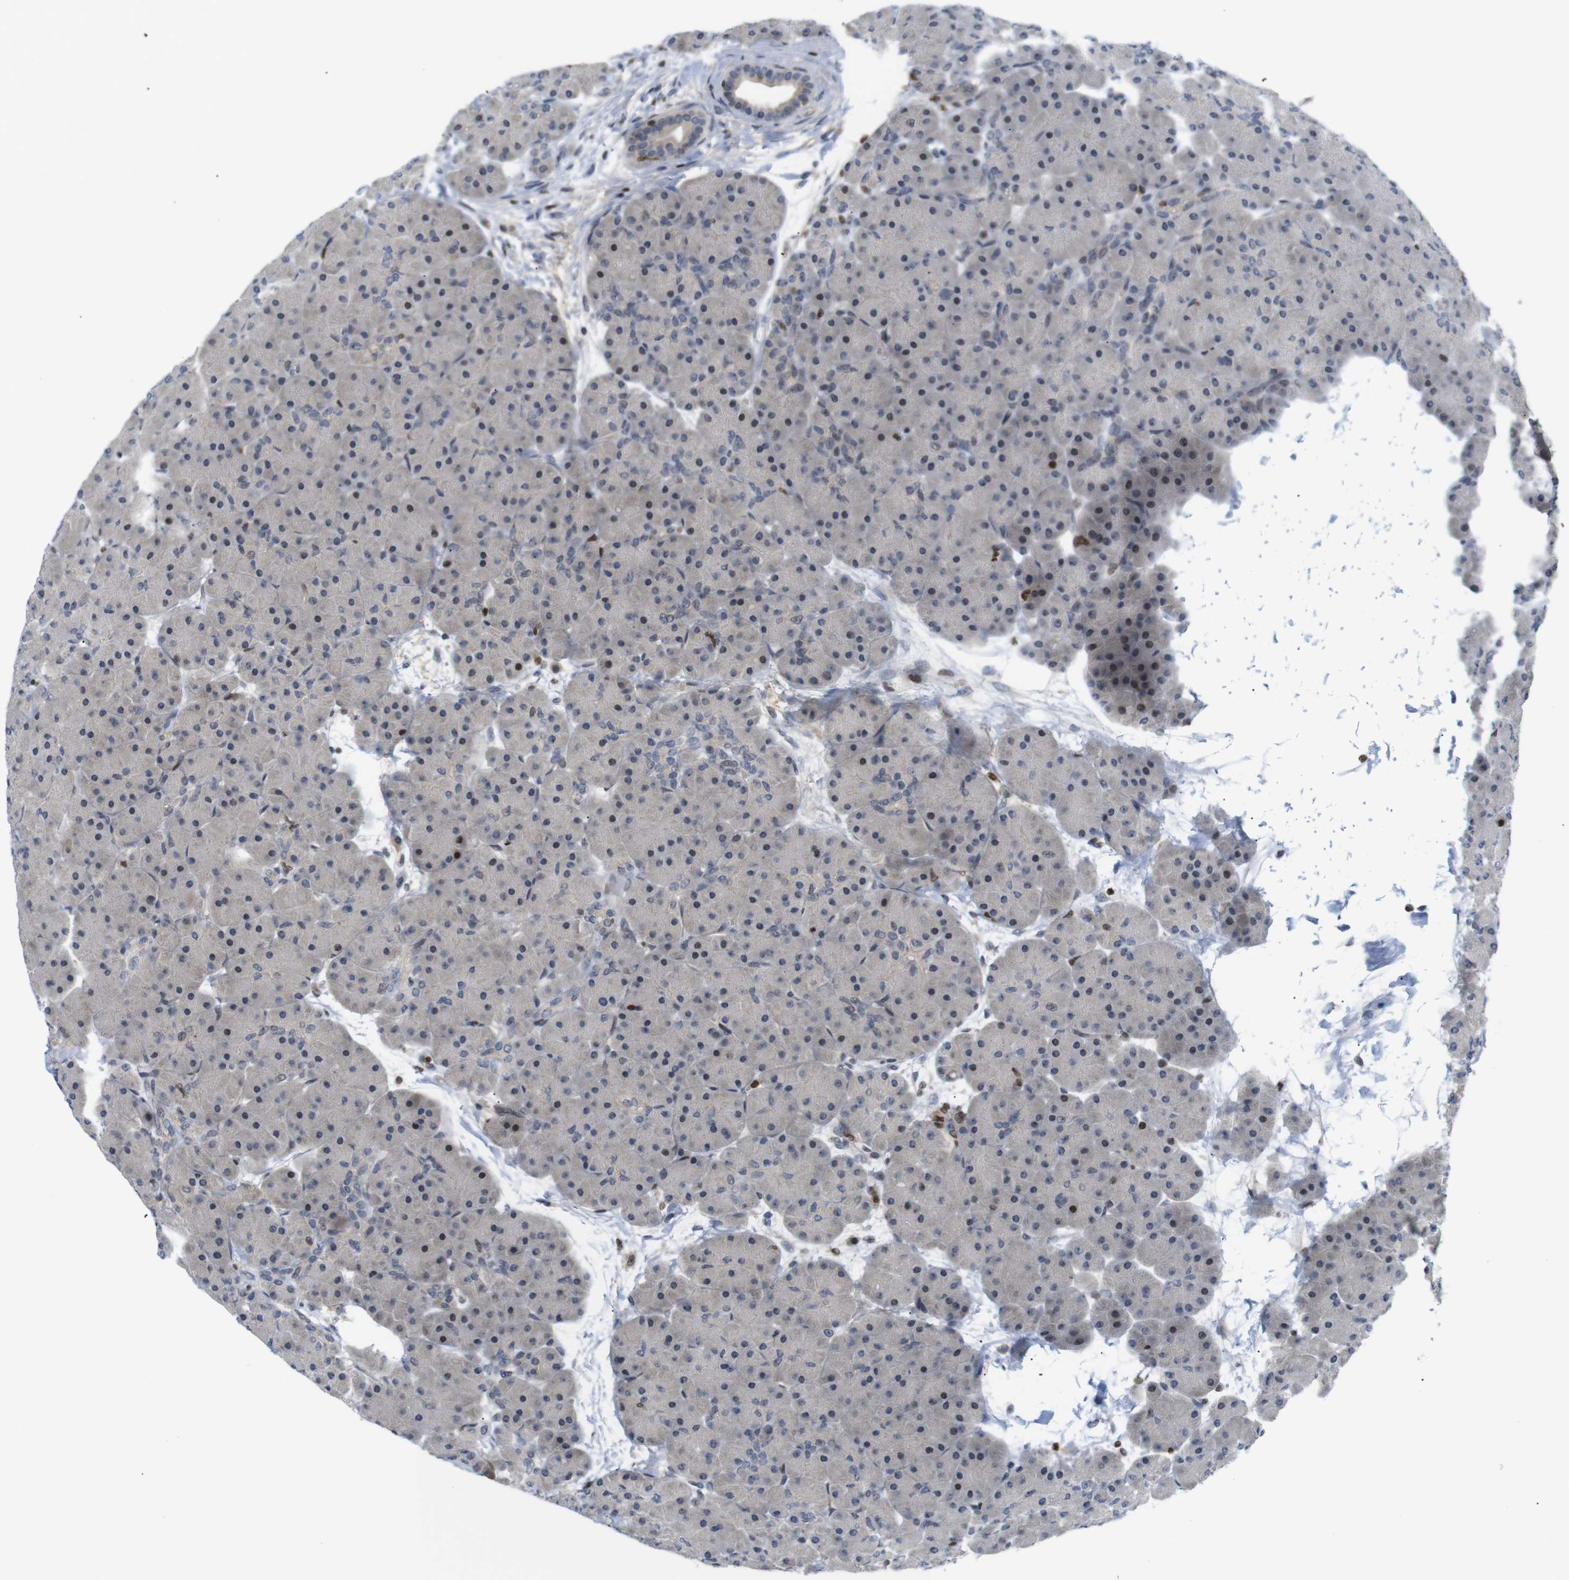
{"staining": {"intensity": "moderate", "quantity": "<25%", "location": "nuclear"}, "tissue": "pancreas", "cell_type": "Exocrine glandular cells", "image_type": "normal", "snomed": [{"axis": "morphology", "description": "Normal tissue, NOS"}, {"axis": "topography", "description": "Pancreas"}], "caption": "Protein staining demonstrates moderate nuclear expression in about <25% of exocrine glandular cells in normal pancreas.", "gene": "MBD1", "patient": {"sex": "male", "age": 66}}